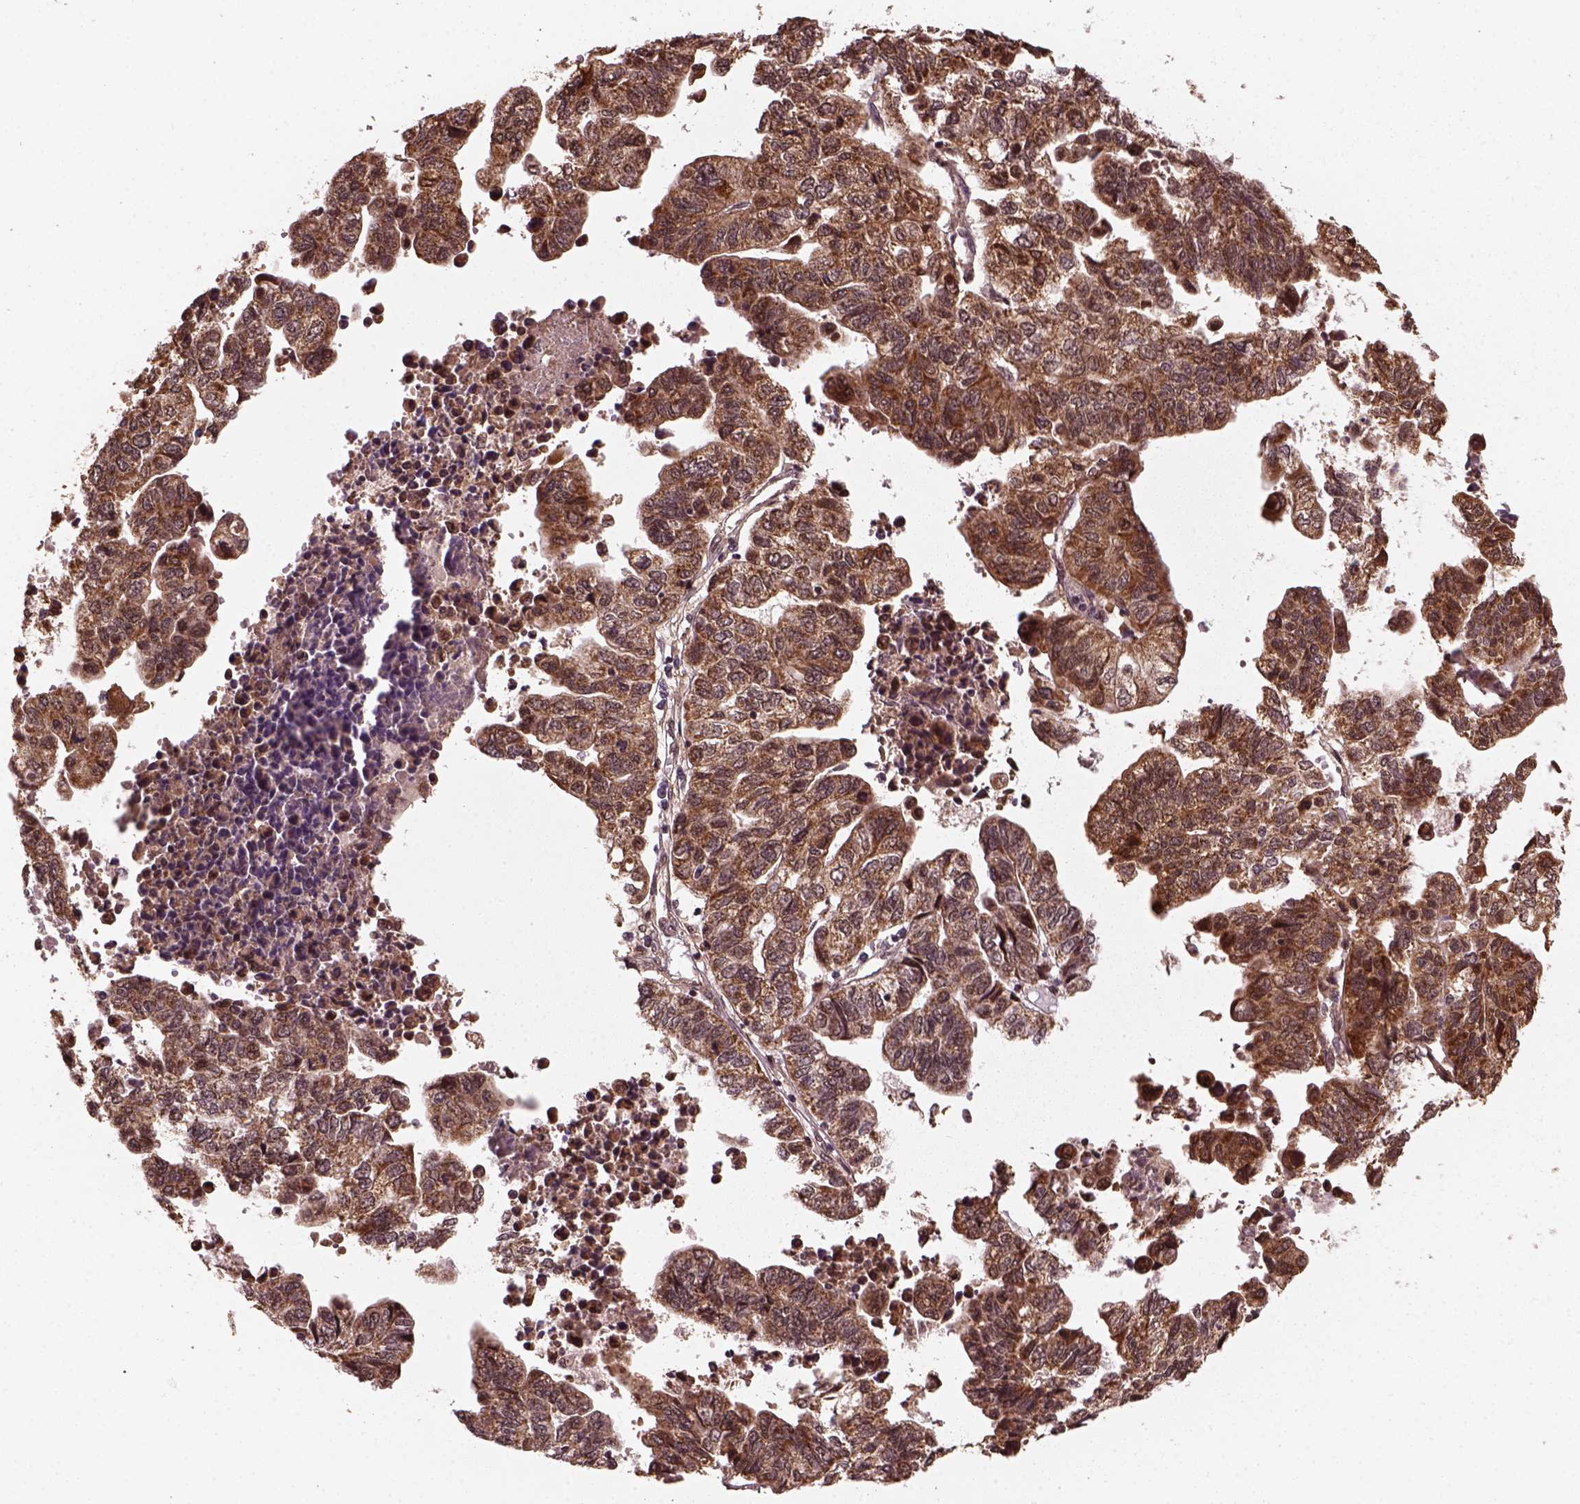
{"staining": {"intensity": "moderate", "quantity": ">75%", "location": "cytoplasmic/membranous"}, "tissue": "stomach cancer", "cell_type": "Tumor cells", "image_type": "cancer", "snomed": [{"axis": "morphology", "description": "Adenocarcinoma, NOS"}, {"axis": "topography", "description": "Stomach, upper"}], "caption": "DAB (3,3'-diaminobenzidine) immunohistochemical staining of human adenocarcinoma (stomach) demonstrates moderate cytoplasmic/membranous protein positivity in about >75% of tumor cells.", "gene": "NUDT9", "patient": {"sex": "female", "age": 67}}